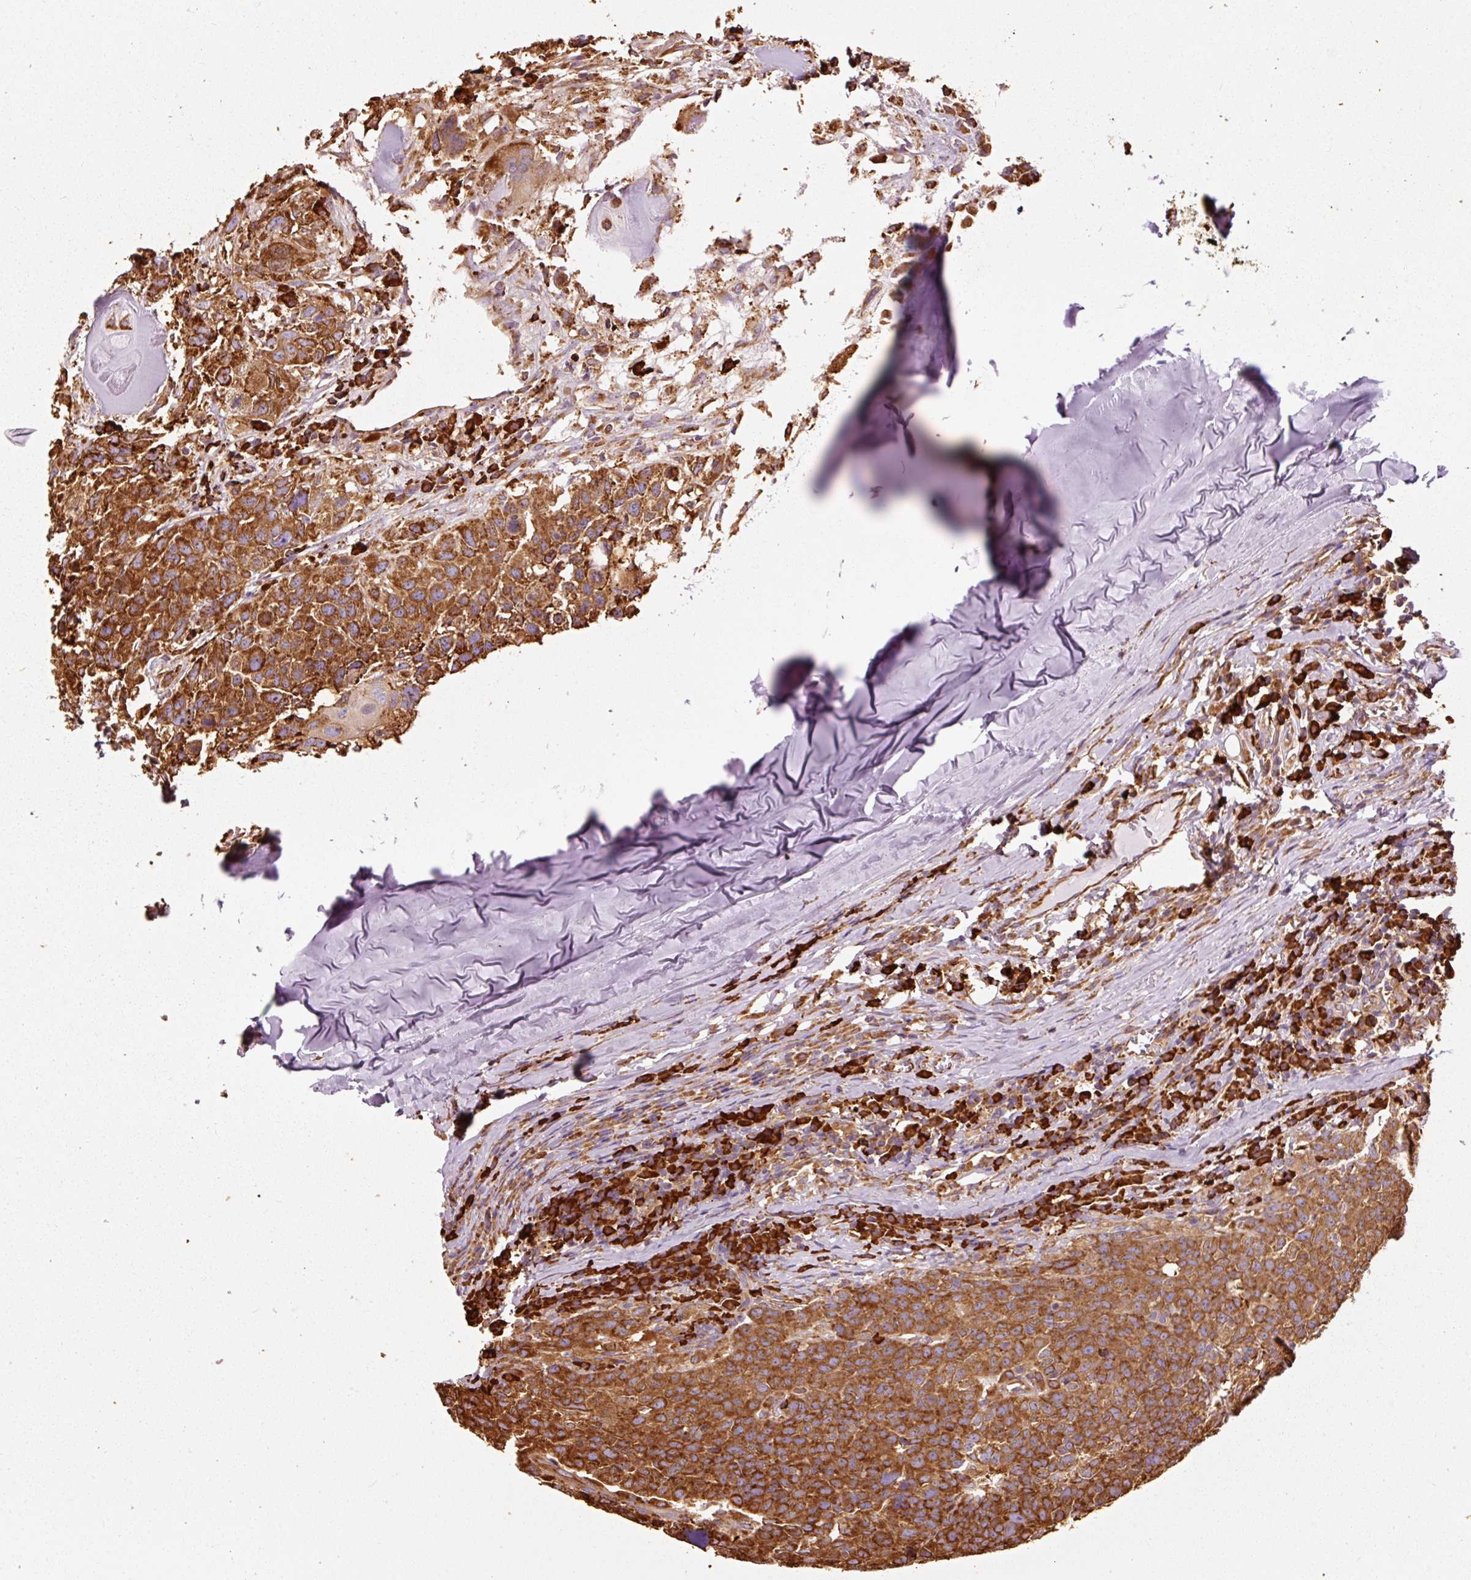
{"staining": {"intensity": "strong", "quantity": ">75%", "location": "cytoplasmic/membranous"}, "tissue": "head and neck cancer", "cell_type": "Tumor cells", "image_type": "cancer", "snomed": [{"axis": "morphology", "description": "Normal tissue, NOS"}, {"axis": "morphology", "description": "Squamous cell carcinoma, NOS"}, {"axis": "topography", "description": "Skeletal muscle"}, {"axis": "topography", "description": "Vascular tissue"}, {"axis": "topography", "description": "Peripheral nerve tissue"}, {"axis": "topography", "description": "Head-Neck"}], "caption": "Immunohistochemistry staining of head and neck cancer (squamous cell carcinoma), which shows high levels of strong cytoplasmic/membranous staining in about >75% of tumor cells indicating strong cytoplasmic/membranous protein positivity. The staining was performed using DAB (3,3'-diaminobenzidine) (brown) for protein detection and nuclei were counterstained in hematoxylin (blue).", "gene": "KLC1", "patient": {"sex": "male", "age": 66}}